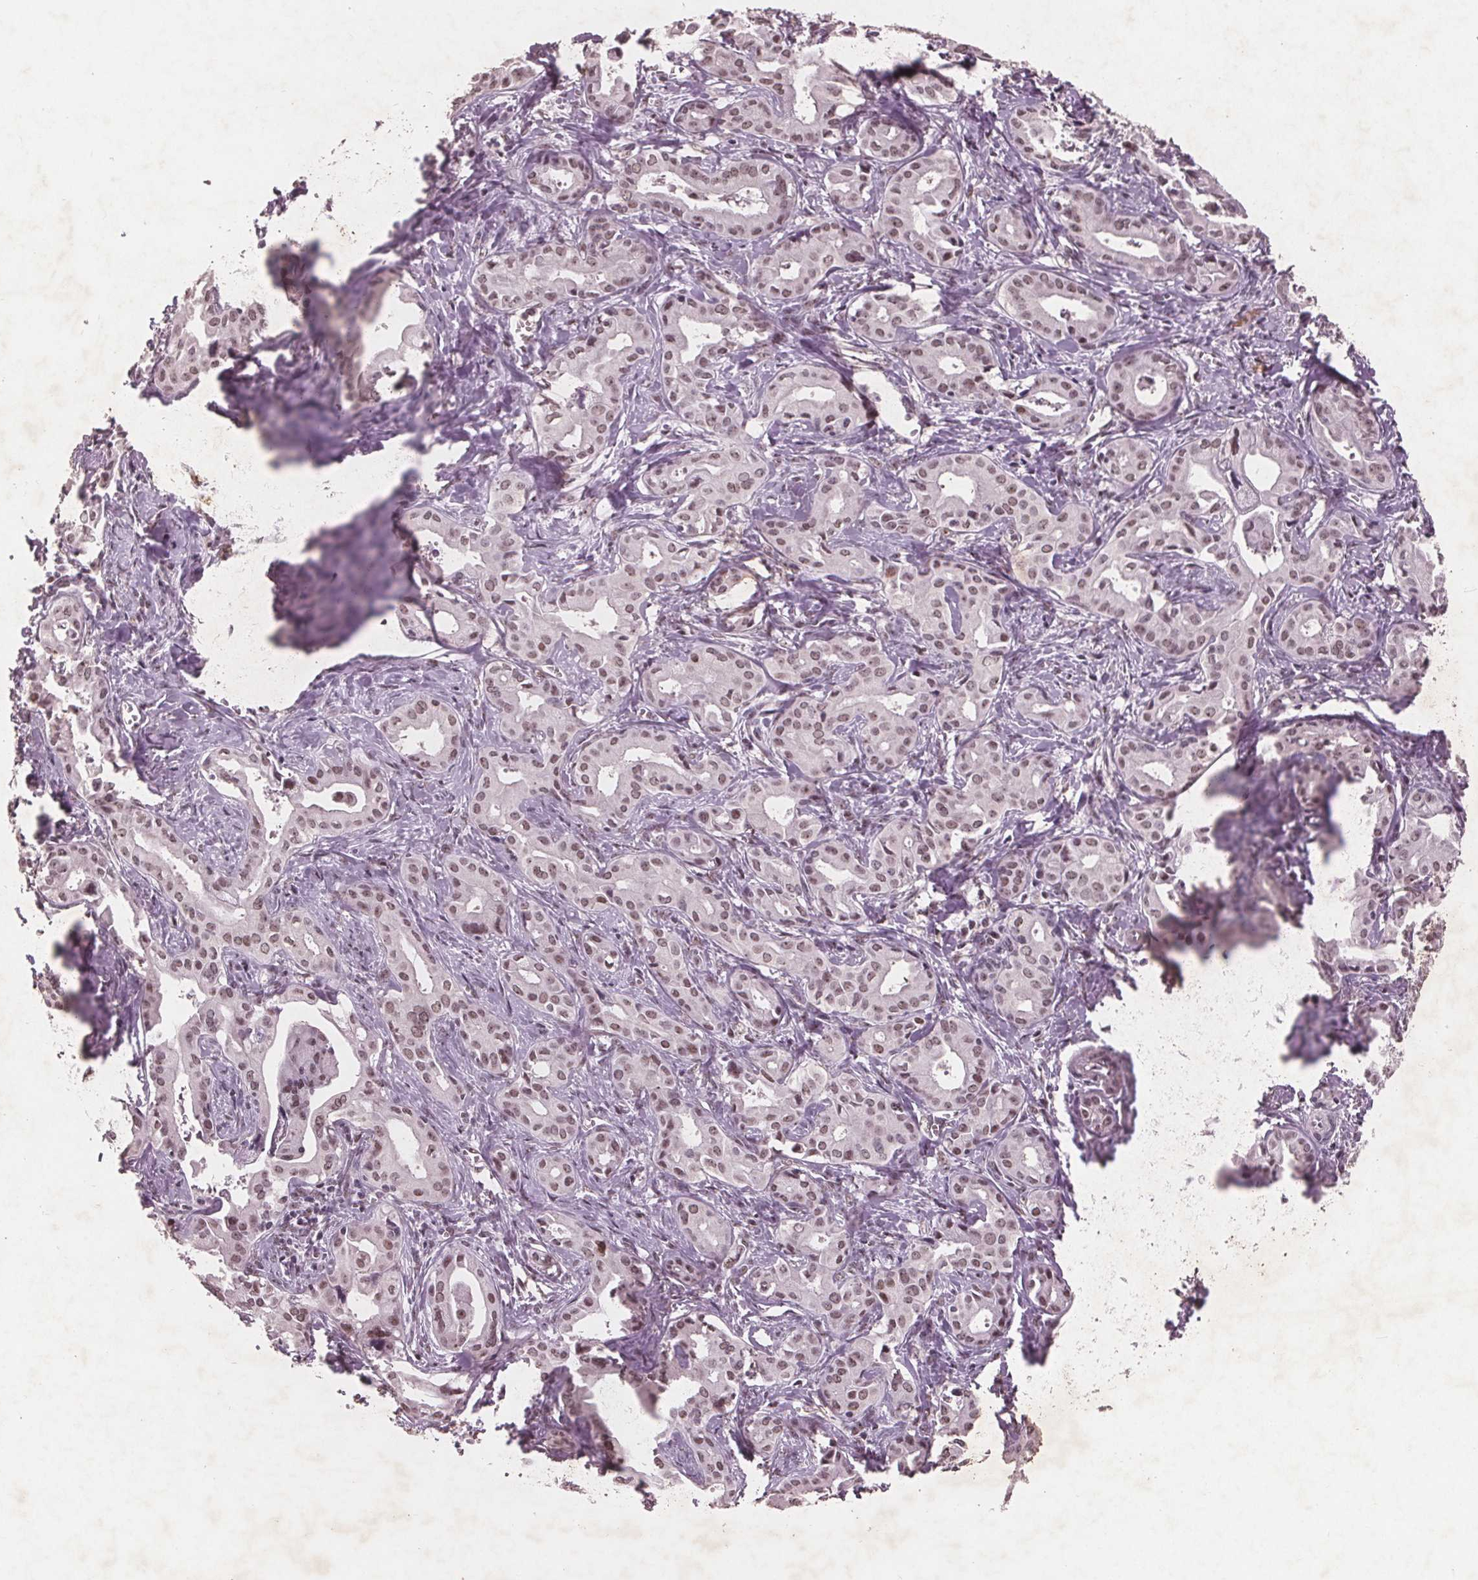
{"staining": {"intensity": "weak", "quantity": ">75%", "location": "nuclear"}, "tissue": "liver cancer", "cell_type": "Tumor cells", "image_type": "cancer", "snomed": [{"axis": "morphology", "description": "Cholangiocarcinoma"}, {"axis": "topography", "description": "Liver"}], "caption": "Liver cancer stained with a protein marker demonstrates weak staining in tumor cells.", "gene": "RPS6KA2", "patient": {"sex": "female", "age": 65}}